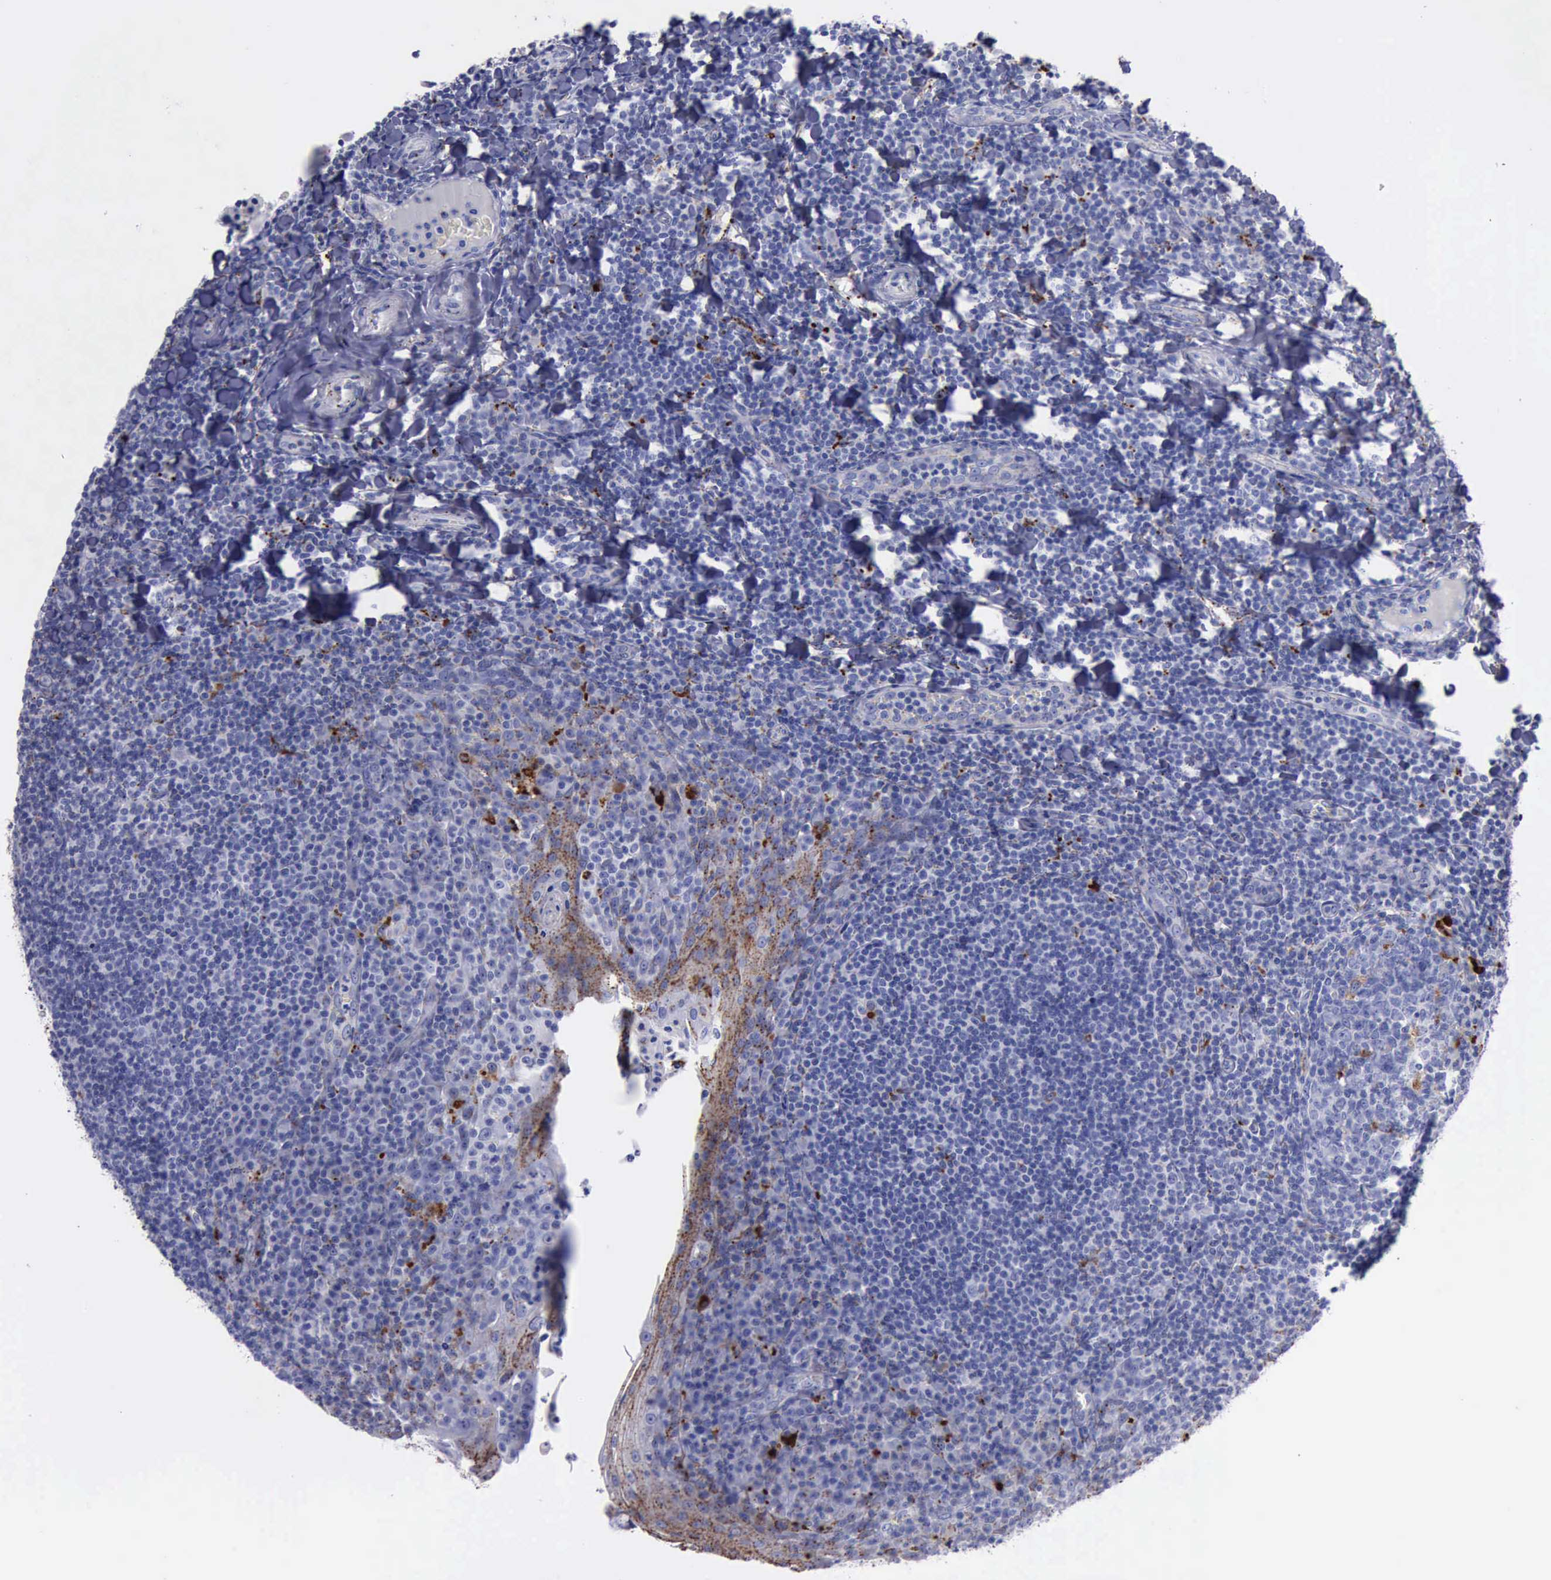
{"staining": {"intensity": "negative", "quantity": "none", "location": "none"}, "tissue": "tonsil", "cell_type": "Germinal center cells", "image_type": "normal", "snomed": [{"axis": "morphology", "description": "Normal tissue, NOS"}, {"axis": "topography", "description": "Tonsil"}], "caption": "This is an immunohistochemistry (IHC) micrograph of unremarkable human tonsil. There is no positivity in germinal center cells.", "gene": "CTSD", "patient": {"sex": "male", "age": 31}}